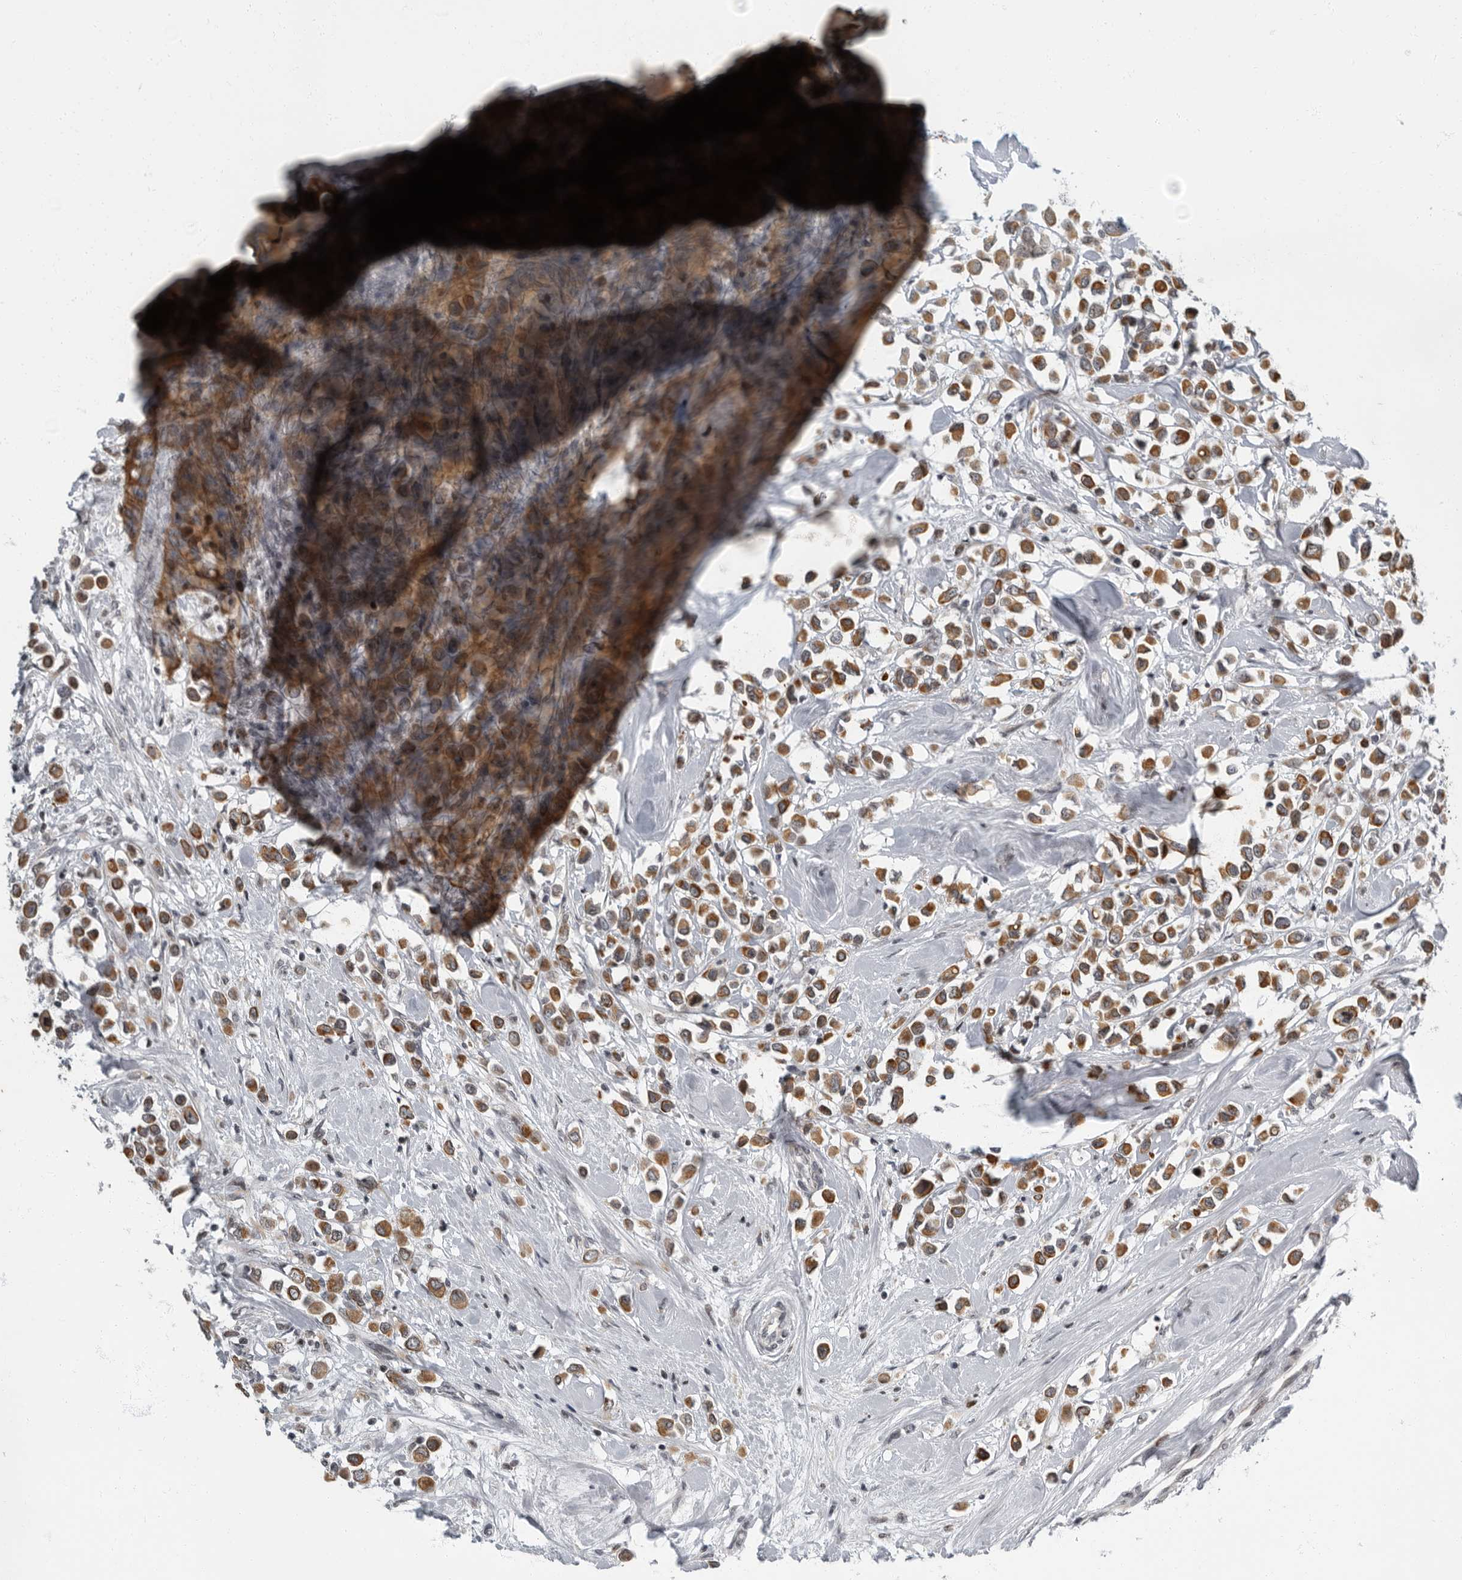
{"staining": {"intensity": "moderate", "quantity": ">75%", "location": "cytoplasmic/membranous"}, "tissue": "breast cancer", "cell_type": "Tumor cells", "image_type": "cancer", "snomed": [{"axis": "morphology", "description": "Duct carcinoma"}, {"axis": "topography", "description": "Breast"}], "caption": "Tumor cells display moderate cytoplasmic/membranous staining in about >75% of cells in invasive ductal carcinoma (breast).", "gene": "EVI5", "patient": {"sex": "female", "age": 61}}